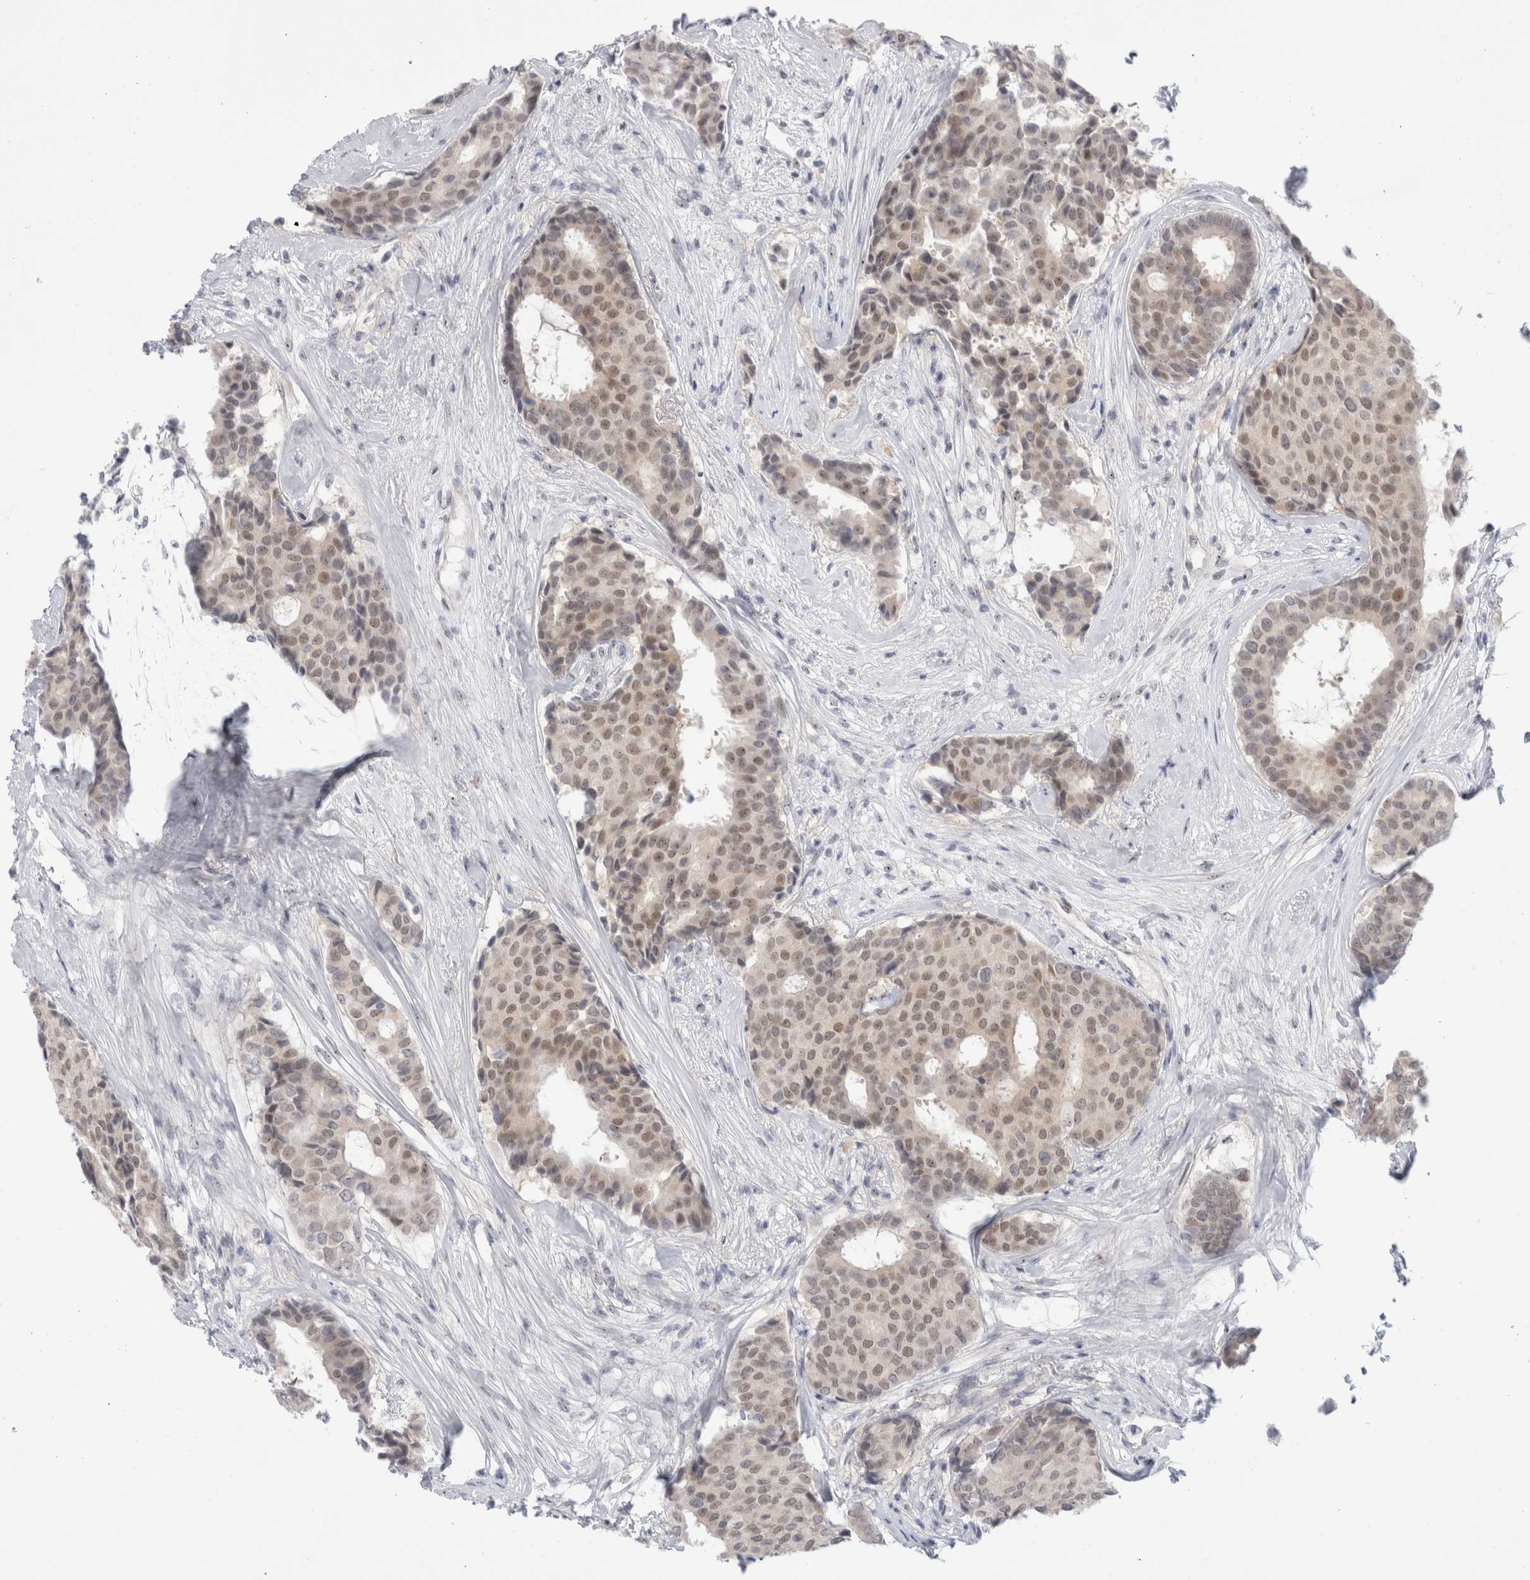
{"staining": {"intensity": "weak", "quantity": ">75%", "location": "nuclear"}, "tissue": "breast cancer", "cell_type": "Tumor cells", "image_type": "cancer", "snomed": [{"axis": "morphology", "description": "Duct carcinoma"}, {"axis": "topography", "description": "Breast"}], "caption": "IHC image of infiltrating ductal carcinoma (breast) stained for a protein (brown), which displays low levels of weak nuclear expression in approximately >75% of tumor cells.", "gene": "CERS5", "patient": {"sex": "female", "age": 75}}